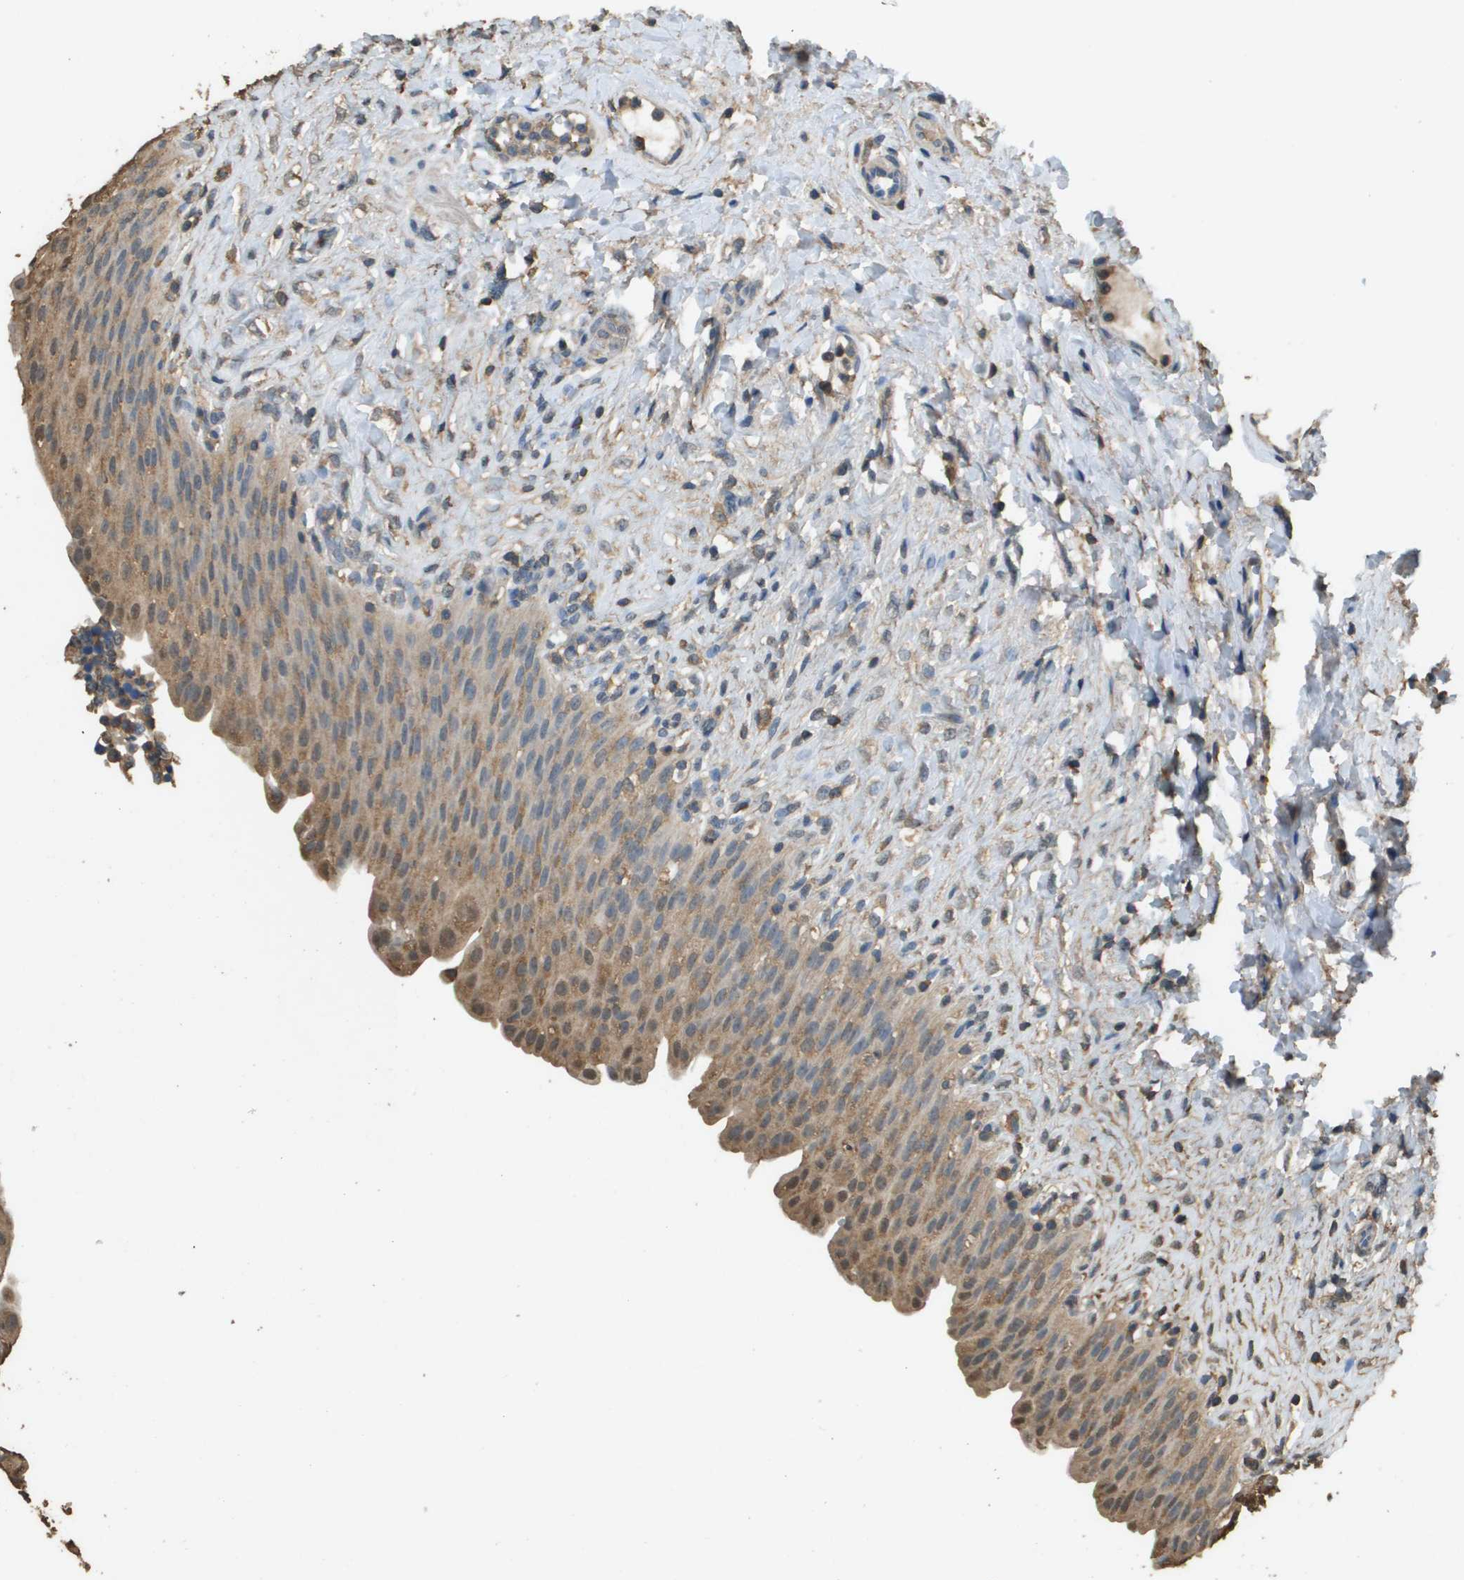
{"staining": {"intensity": "moderate", "quantity": ">75%", "location": "cytoplasmic/membranous"}, "tissue": "urinary bladder", "cell_type": "Urothelial cells", "image_type": "normal", "snomed": [{"axis": "morphology", "description": "Urothelial carcinoma, High grade"}, {"axis": "topography", "description": "Urinary bladder"}], "caption": "Immunohistochemistry micrograph of benign urinary bladder stained for a protein (brown), which reveals medium levels of moderate cytoplasmic/membranous expression in approximately >75% of urothelial cells.", "gene": "MS4A7", "patient": {"sex": "male", "age": 46}}